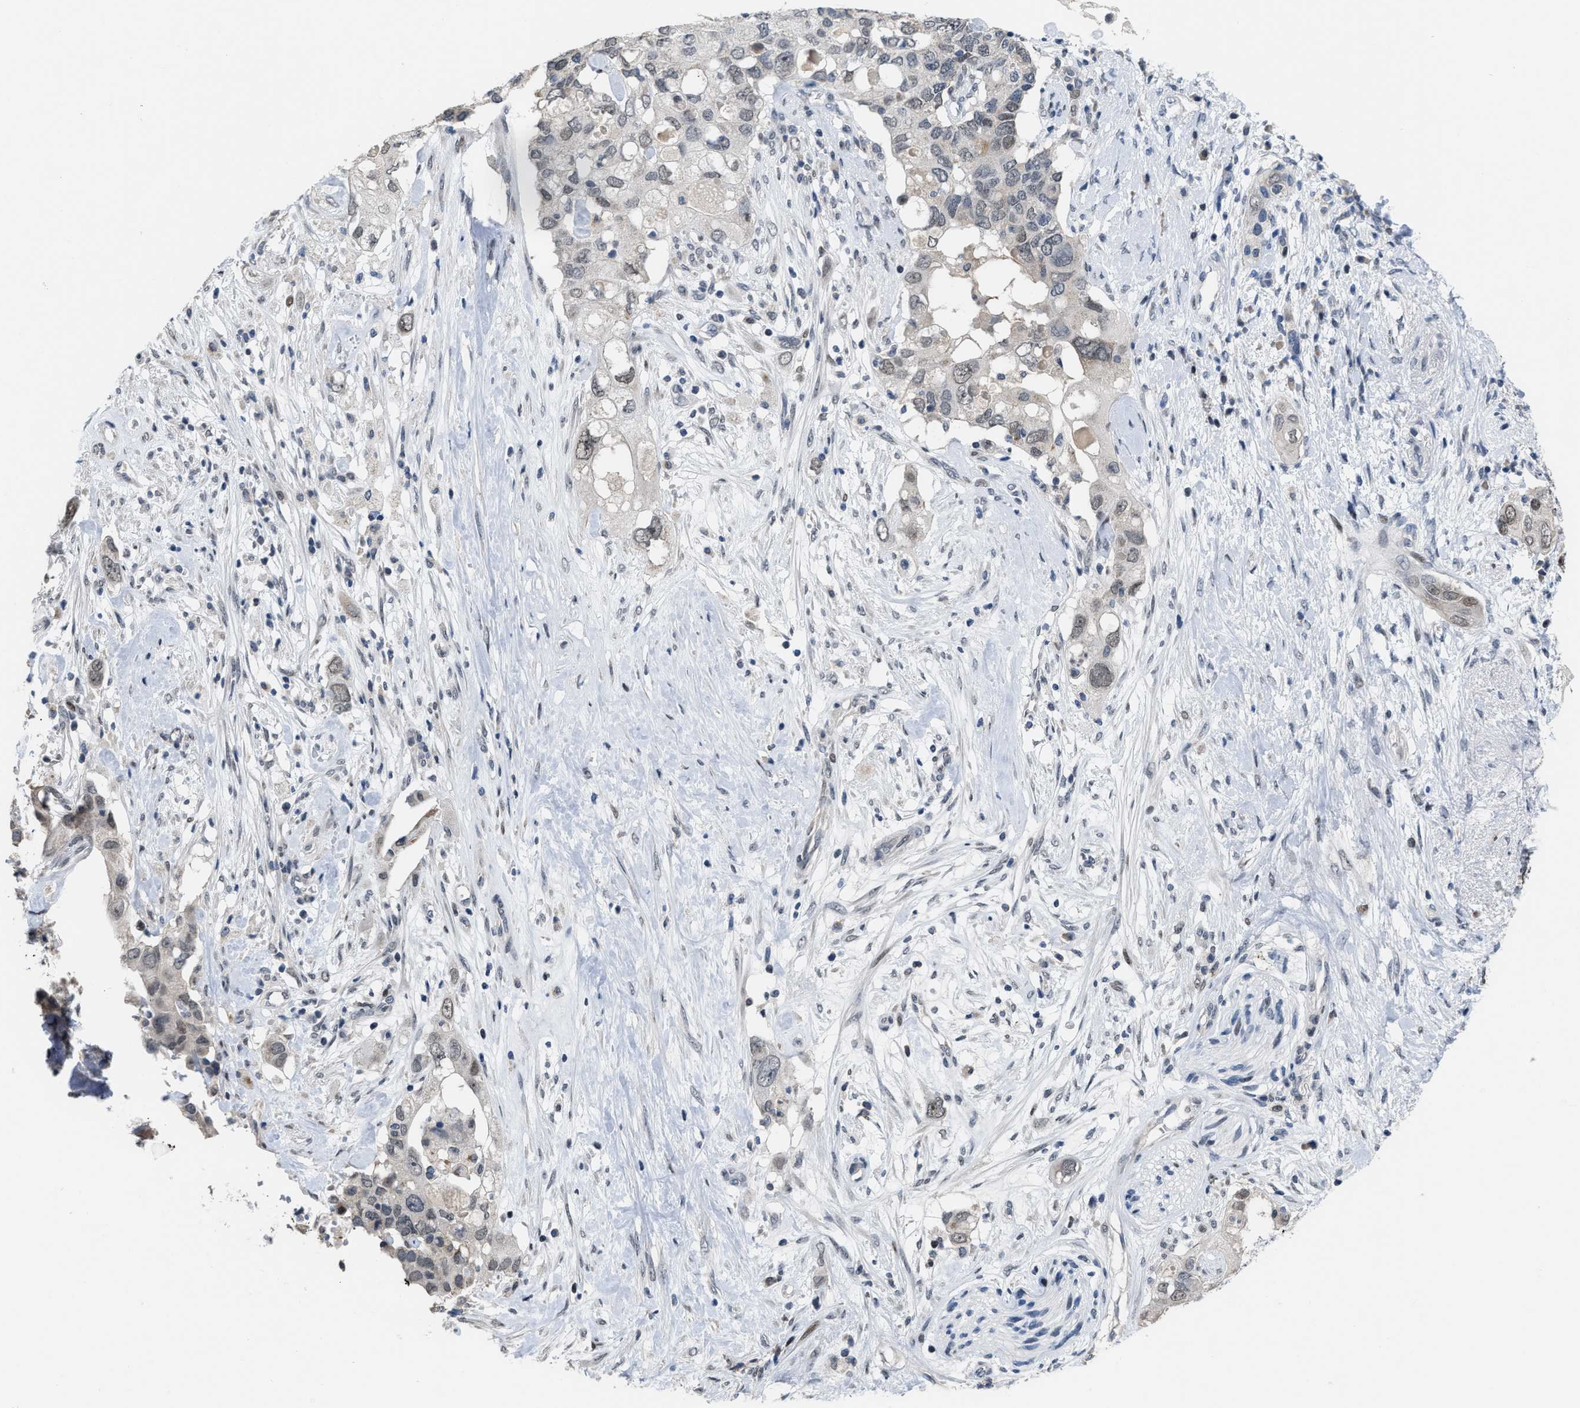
{"staining": {"intensity": "negative", "quantity": "none", "location": "none"}, "tissue": "pancreatic cancer", "cell_type": "Tumor cells", "image_type": "cancer", "snomed": [{"axis": "morphology", "description": "Adenocarcinoma, NOS"}, {"axis": "topography", "description": "Pancreas"}], "caption": "This is an IHC image of human pancreatic adenocarcinoma. There is no staining in tumor cells.", "gene": "SETDB1", "patient": {"sex": "female", "age": 56}}